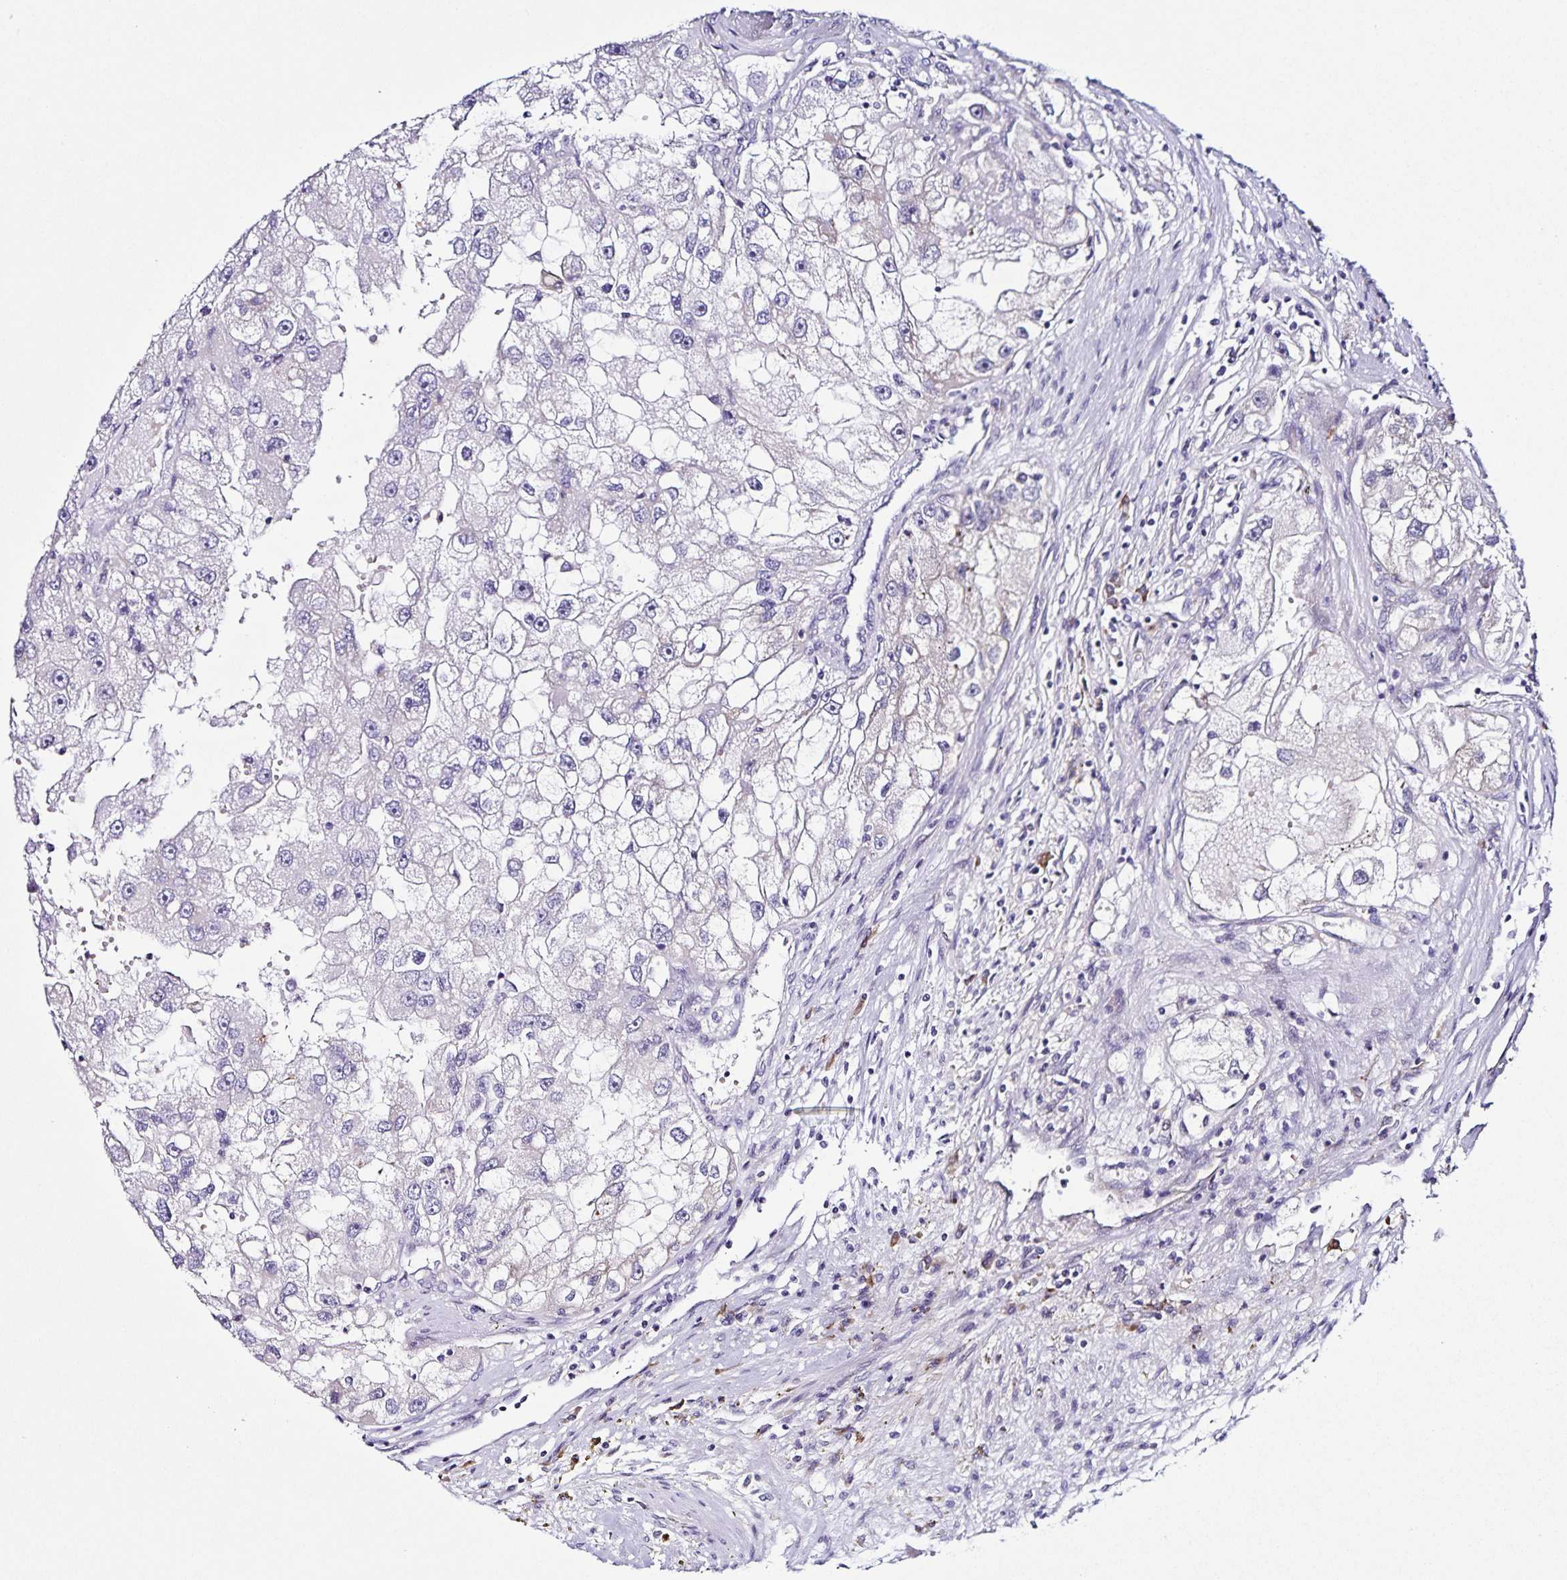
{"staining": {"intensity": "negative", "quantity": "none", "location": "none"}, "tissue": "renal cancer", "cell_type": "Tumor cells", "image_type": "cancer", "snomed": [{"axis": "morphology", "description": "Adenocarcinoma, NOS"}, {"axis": "topography", "description": "Kidney"}], "caption": "Tumor cells show no significant expression in renal adenocarcinoma.", "gene": "RNFT2", "patient": {"sex": "male", "age": 63}}